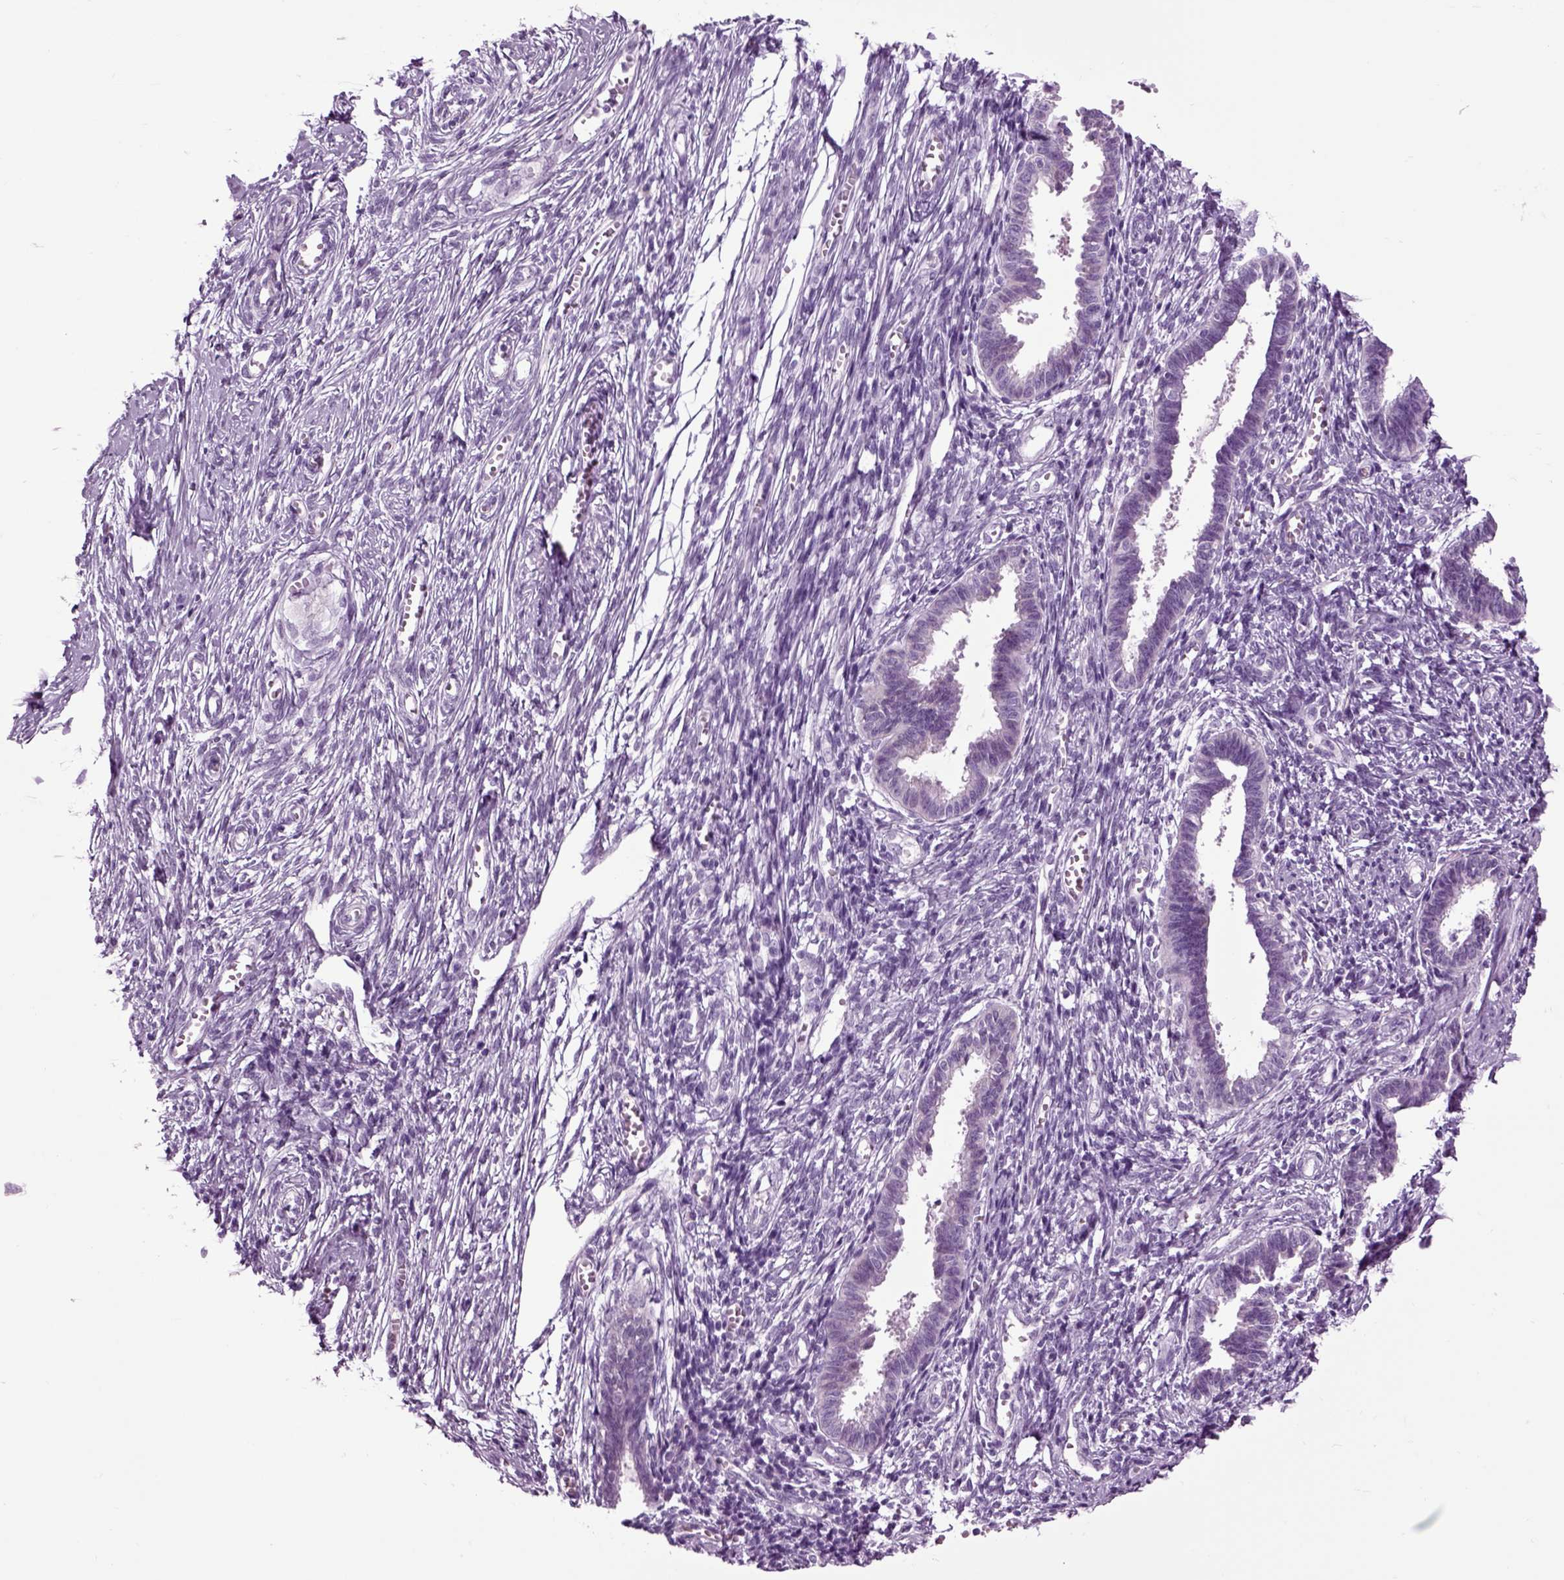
{"staining": {"intensity": "negative", "quantity": "none", "location": "none"}, "tissue": "endometrium", "cell_type": "Cells in endometrial stroma", "image_type": "normal", "snomed": [{"axis": "morphology", "description": "Normal tissue, NOS"}, {"axis": "topography", "description": "Cervix"}, {"axis": "topography", "description": "Endometrium"}], "caption": "Immunohistochemistry of benign endometrium reveals no staining in cells in endometrial stroma.", "gene": "ARHGAP11A", "patient": {"sex": "female", "age": 37}}